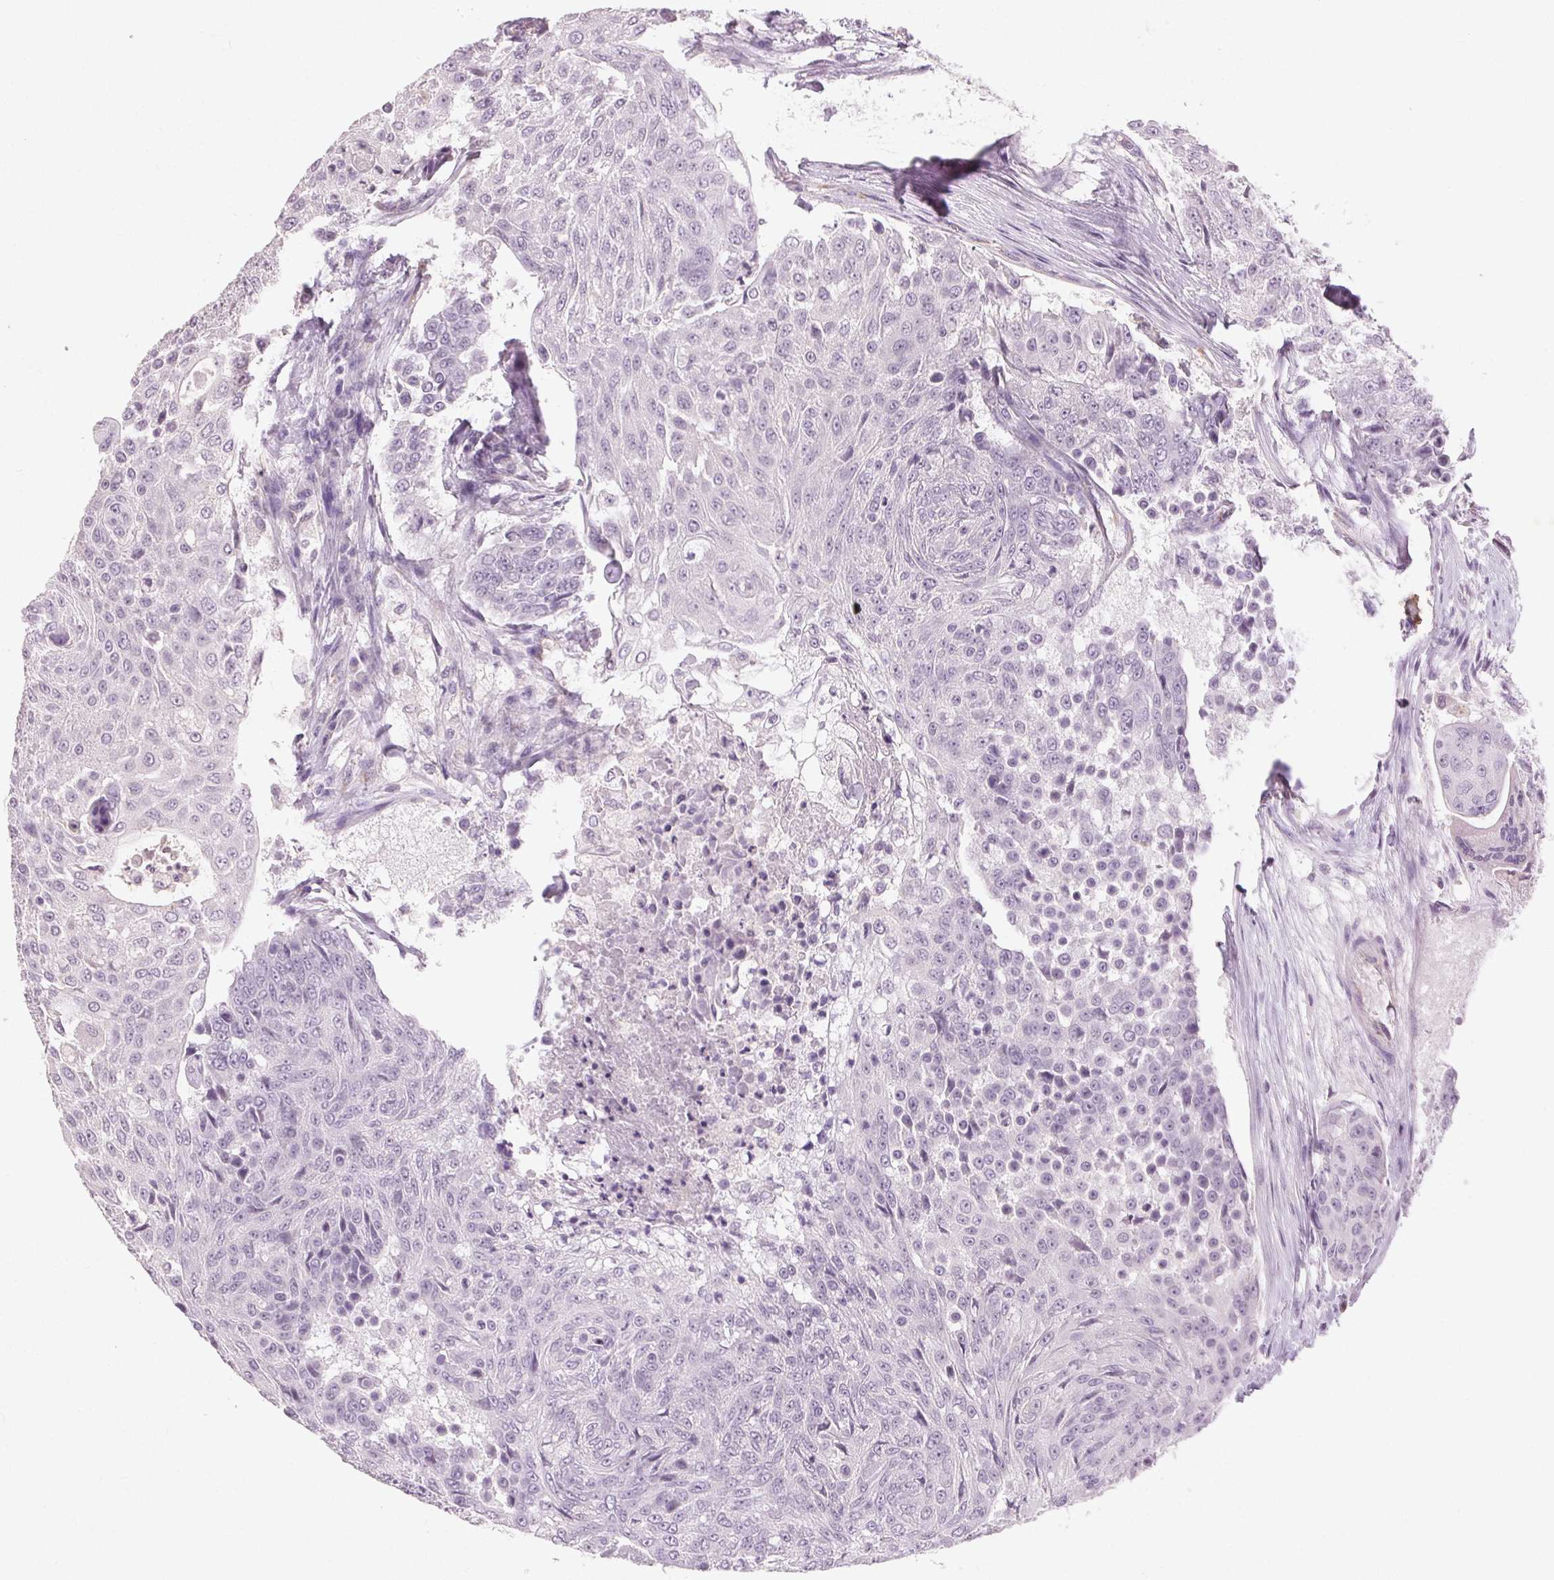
{"staining": {"intensity": "negative", "quantity": "none", "location": "none"}, "tissue": "urothelial cancer", "cell_type": "Tumor cells", "image_type": "cancer", "snomed": [{"axis": "morphology", "description": "Urothelial carcinoma, High grade"}, {"axis": "topography", "description": "Urinary bladder"}], "caption": "Human urothelial cancer stained for a protein using IHC demonstrates no staining in tumor cells.", "gene": "CLTRN", "patient": {"sex": "female", "age": 63}}